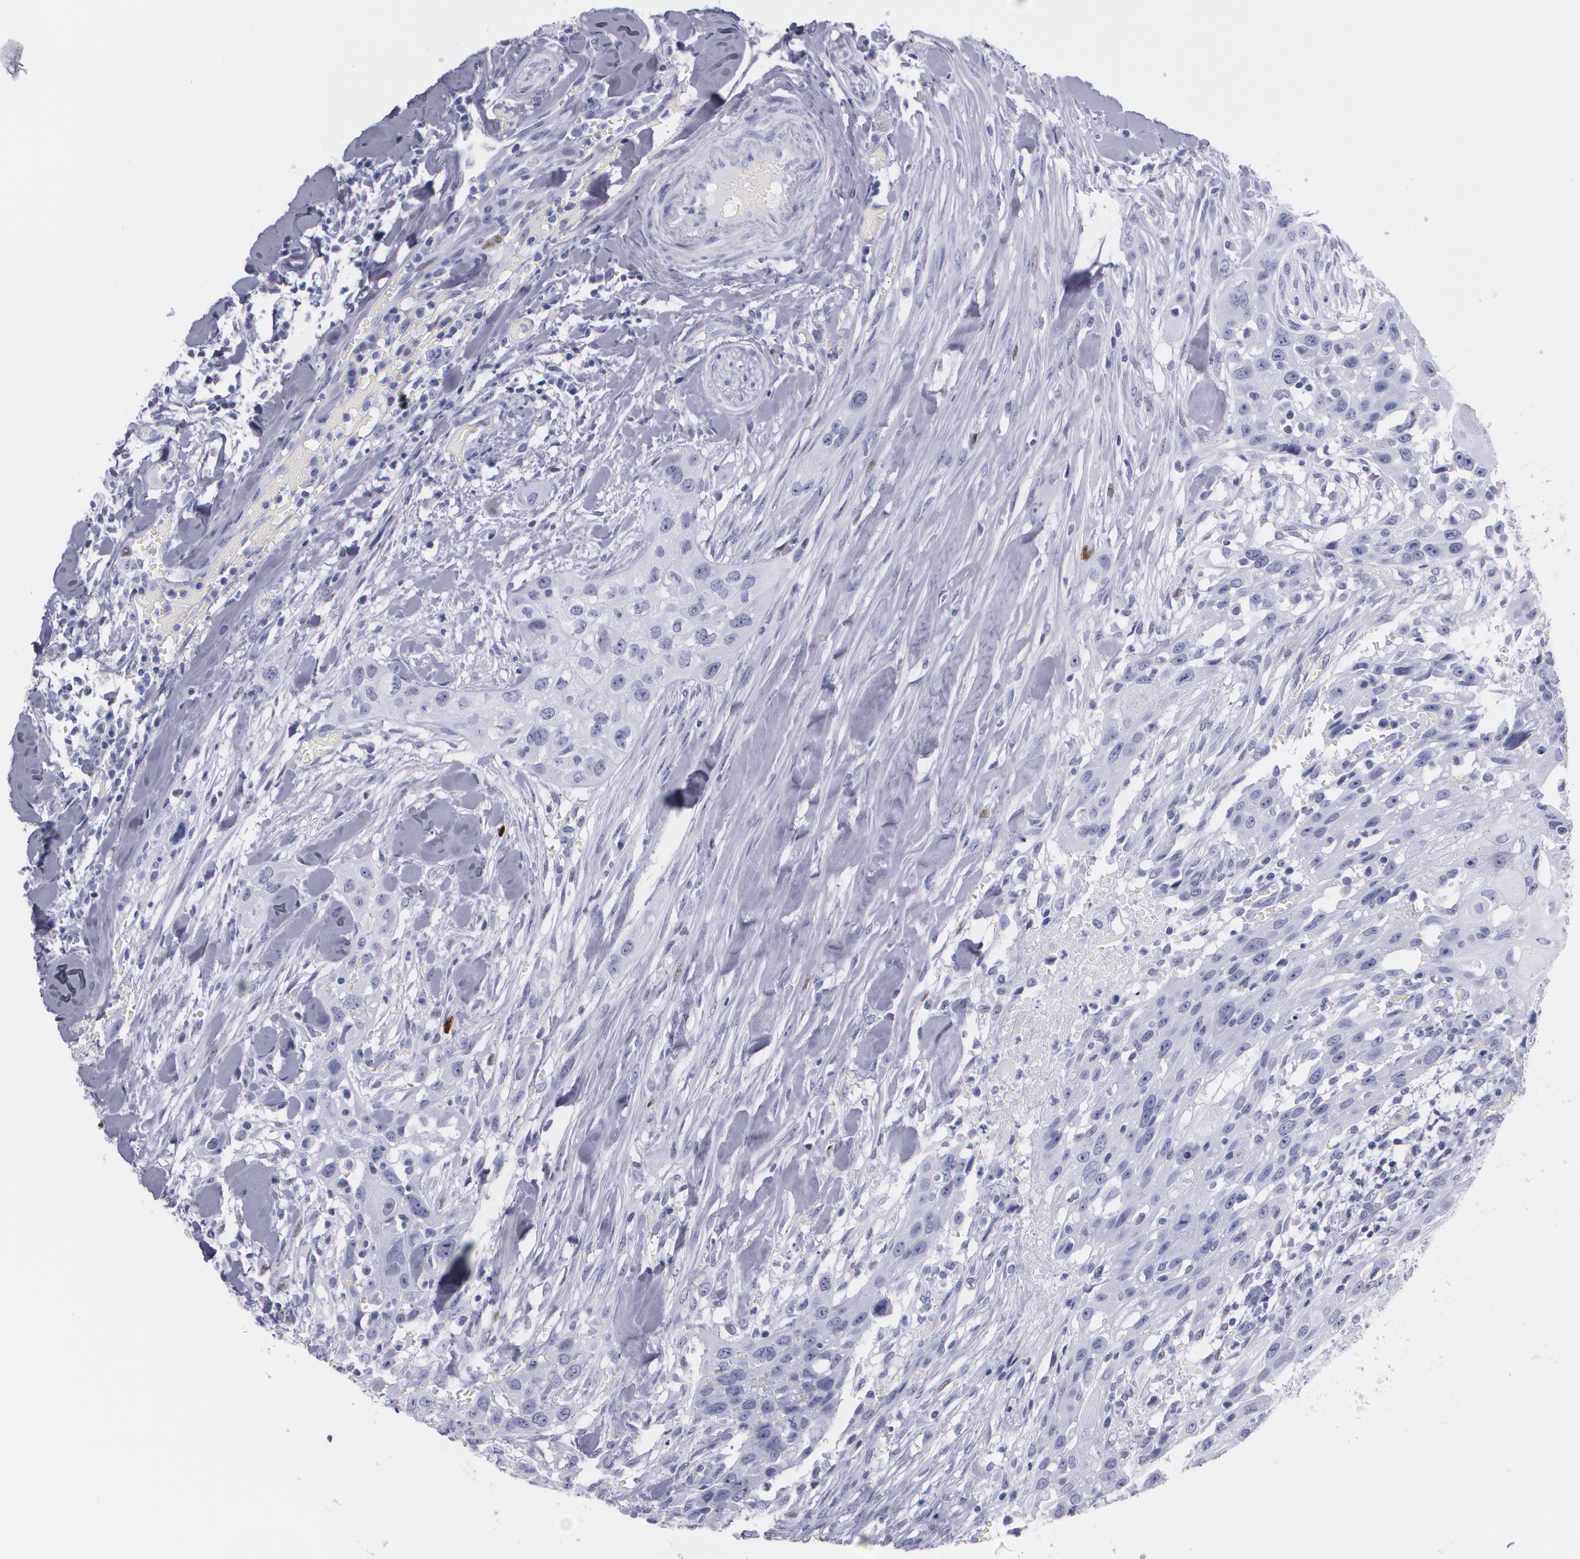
{"staining": {"intensity": "negative", "quantity": "none", "location": "none"}, "tissue": "head and neck cancer", "cell_type": "Tumor cells", "image_type": "cancer", "snomed": [{"axis": "morphology", "description": "Neoplasm, malignant, NOS"}, {"axis": "topography", "description": "Salivary gland"}, {"axis": "topography", "description": "Head-Neck"}], "caption": "Head and neck malignant neoplasm was stained to show a protein in brown. There is no significant positivity in tumor cells.", "gene": "TP53", "patient": {"sex": "male", "age": 43}}